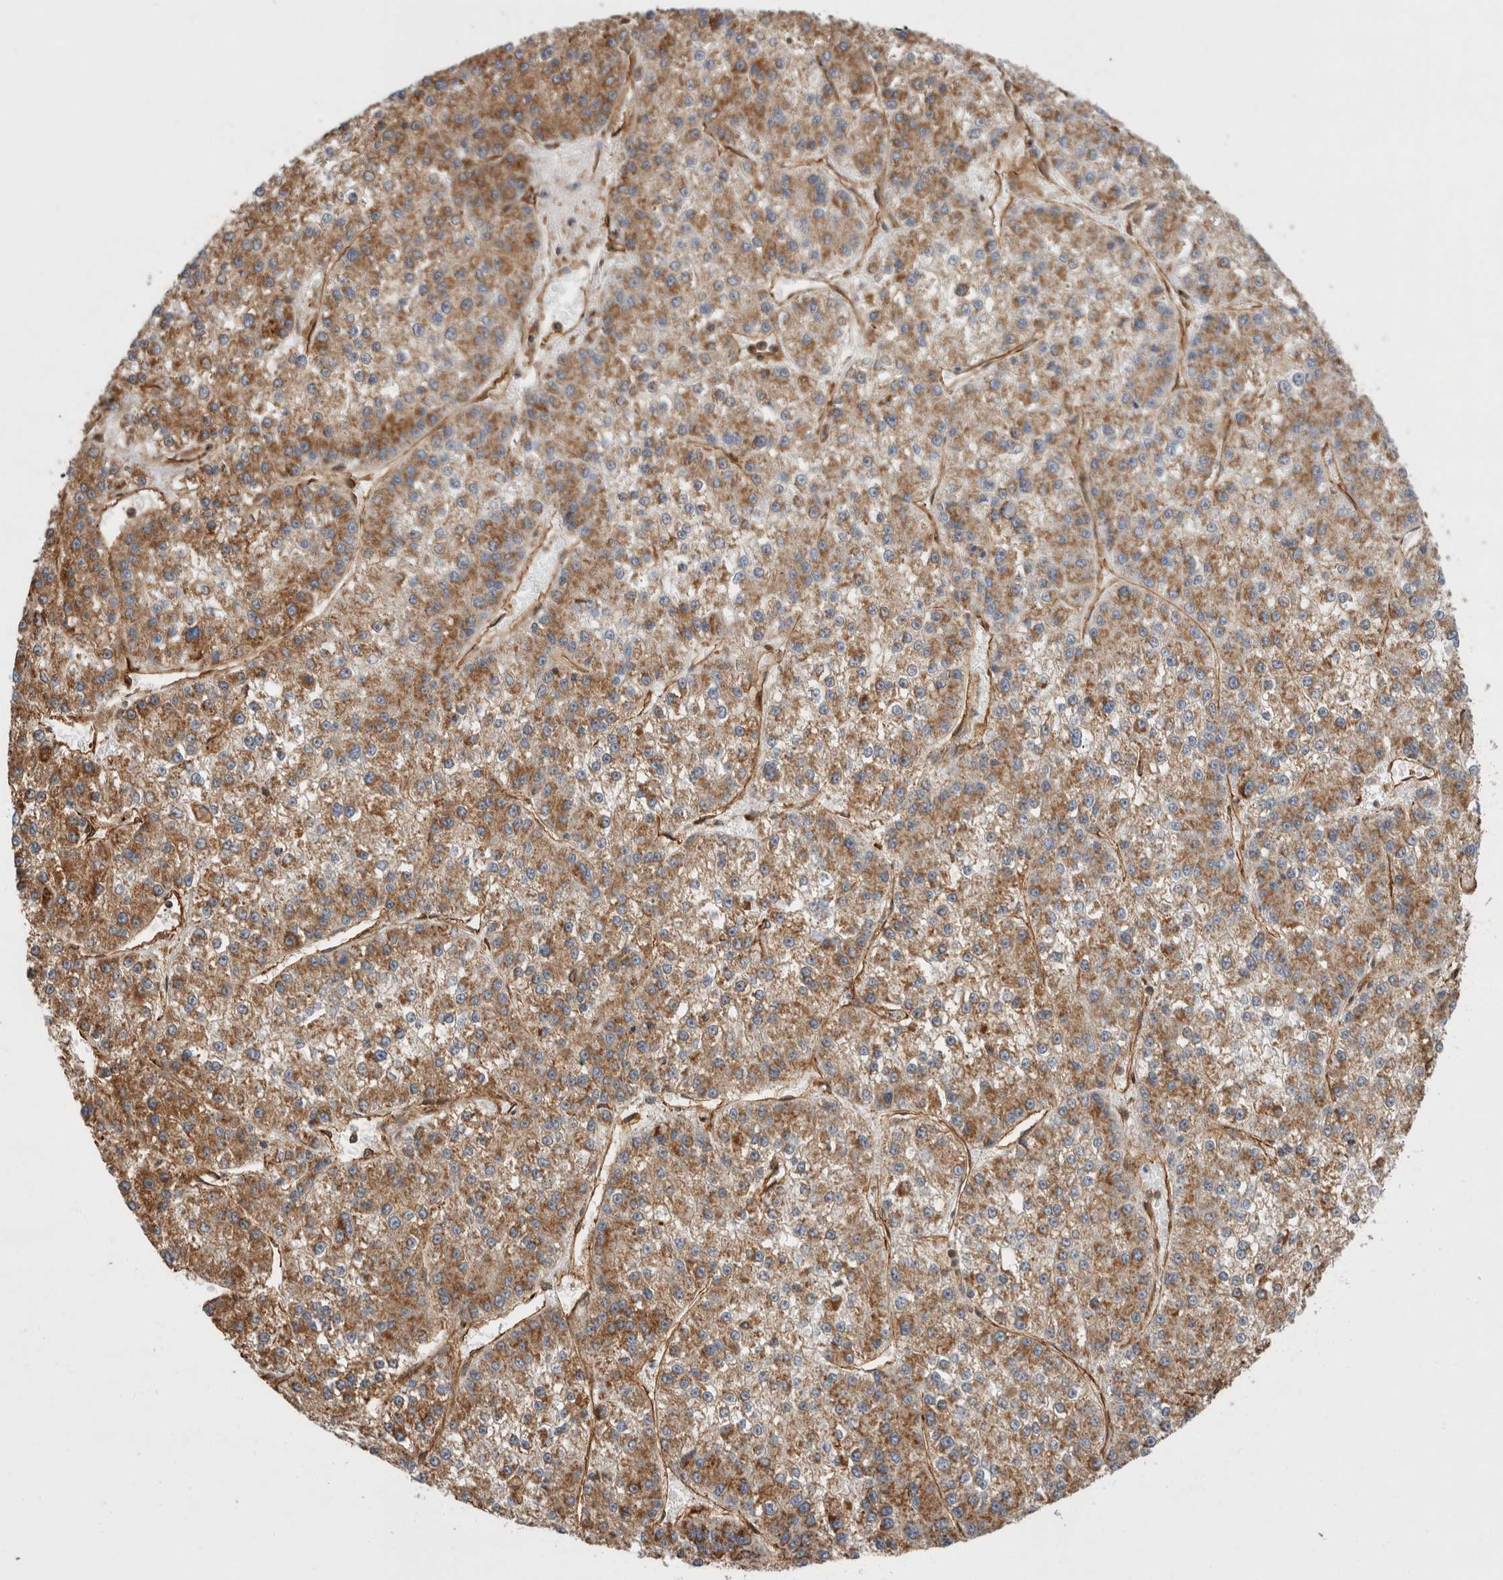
{"staining": {"intensity": "moderate", "quantity": ">75%", "location": "cytoplasmic/membranous"}, "tissue": "liver cancer", "cell_type": "Tumor cells", "image_type": "cancer", "snomed": [{"axis": "morphology", "description": "Carcinoma, Hepatocellular, NOS"}, {"axis": "topography", "description": "Liver"}], "caption": "Immunohistochemical staining of hepatocellular carcinoma (liver) shows medium levels of moderate cytoplasmic/membranous expression in approximately >75% of tumor cells.", "gene": "ZNF397", "patient": {"sex": "female", "age": 73}}